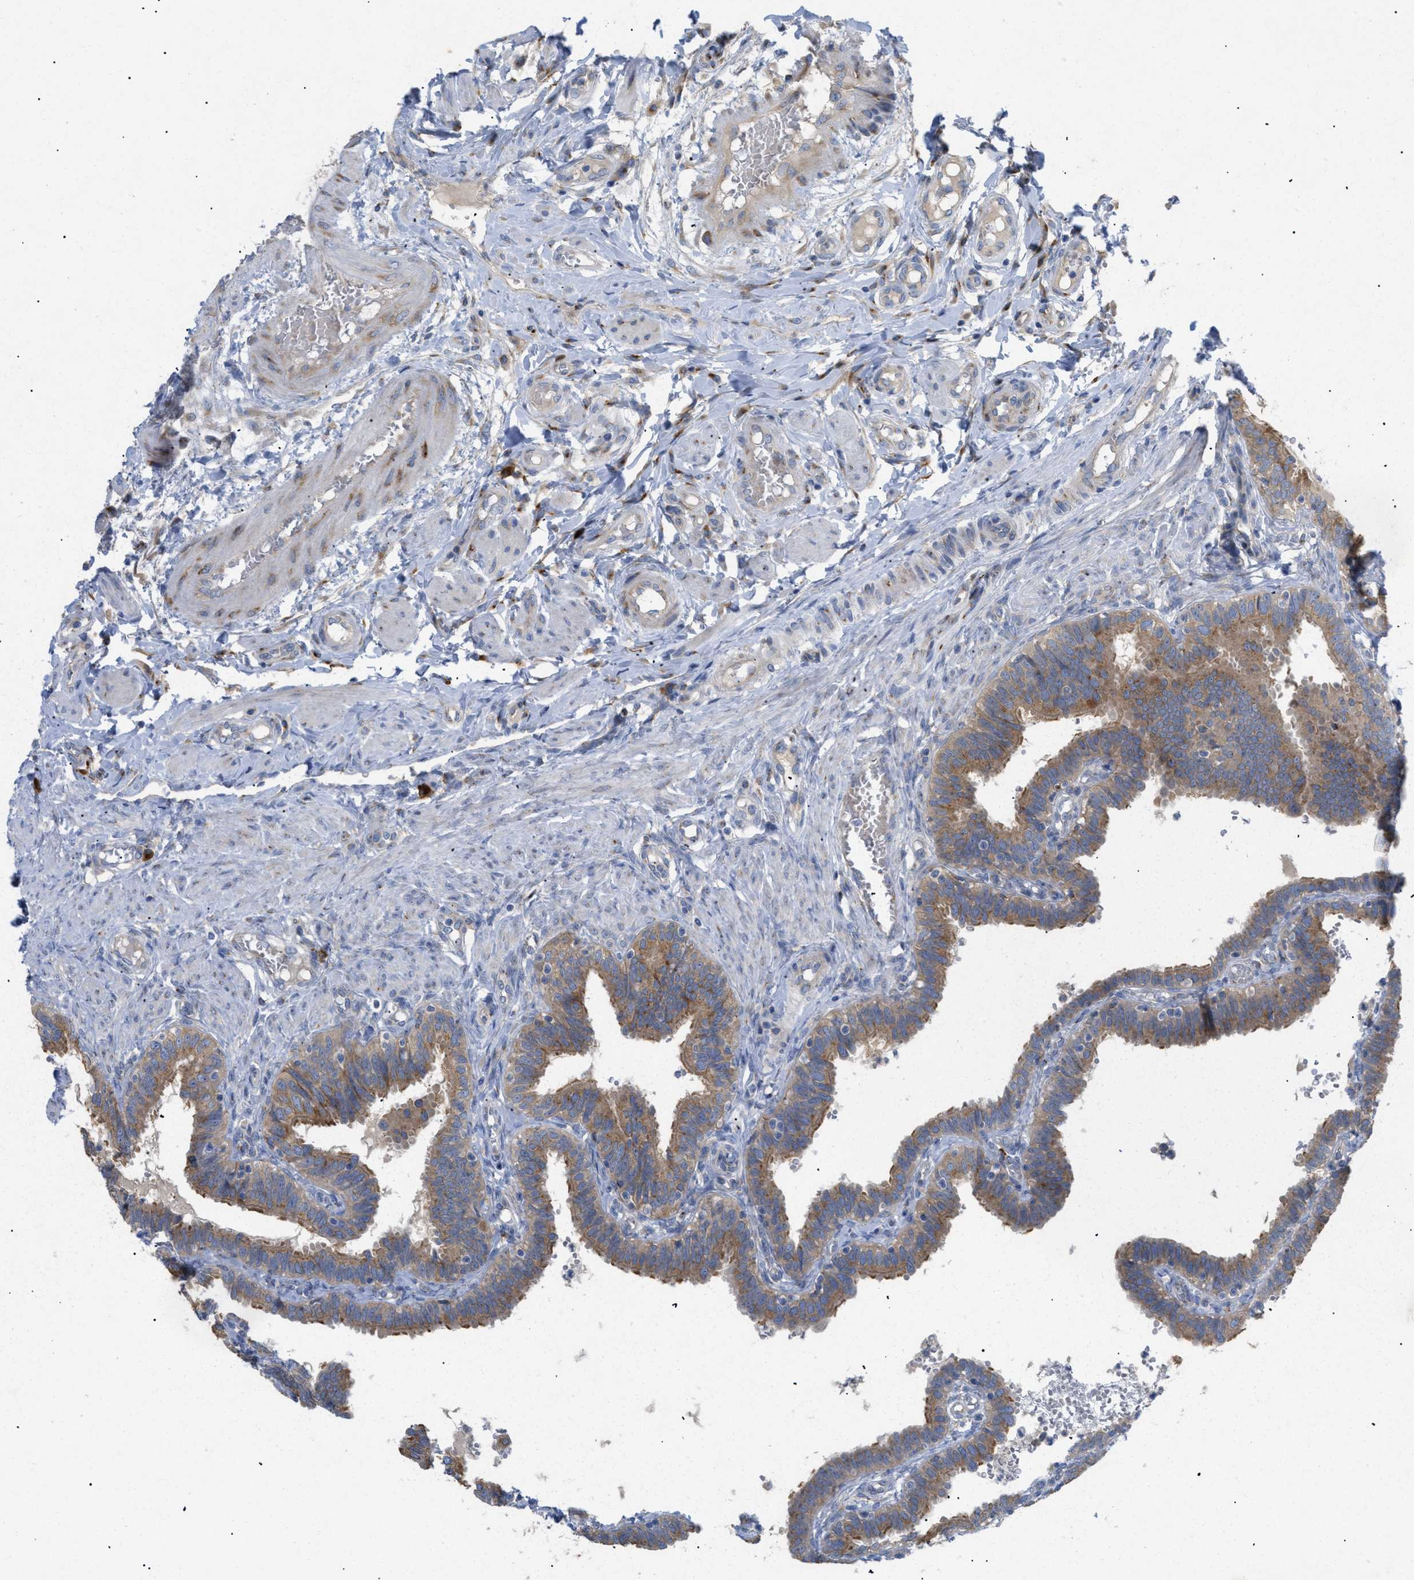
{"staining": {"intensity": "moderate", "quantity": ">75%", "location": "cytoplasmic/membranous"}, "tissue": "fallopian tube", "cell_type": "Glandular cells", "image_type": "normal", "snomed": [{"axis": "morphology", "description": "Normal tissue, NOS"}, {"axis": "topography", "description": "Fallopian tube"}, {"axis": "topography", "description": "Placenta"}], "caption": "Immunohistochemistry (IHC) micrograph of benign fallopian tube: human fallopian tube stained using IHC displays medium levels of moderate protein expression localized specifically in the cytoplasmic/membranous of glandular cells, appearing as a cytoplasmic/membranous brown color.", "gene": "SLC50A1", "patient": {"sex": "female", "age": 34}}